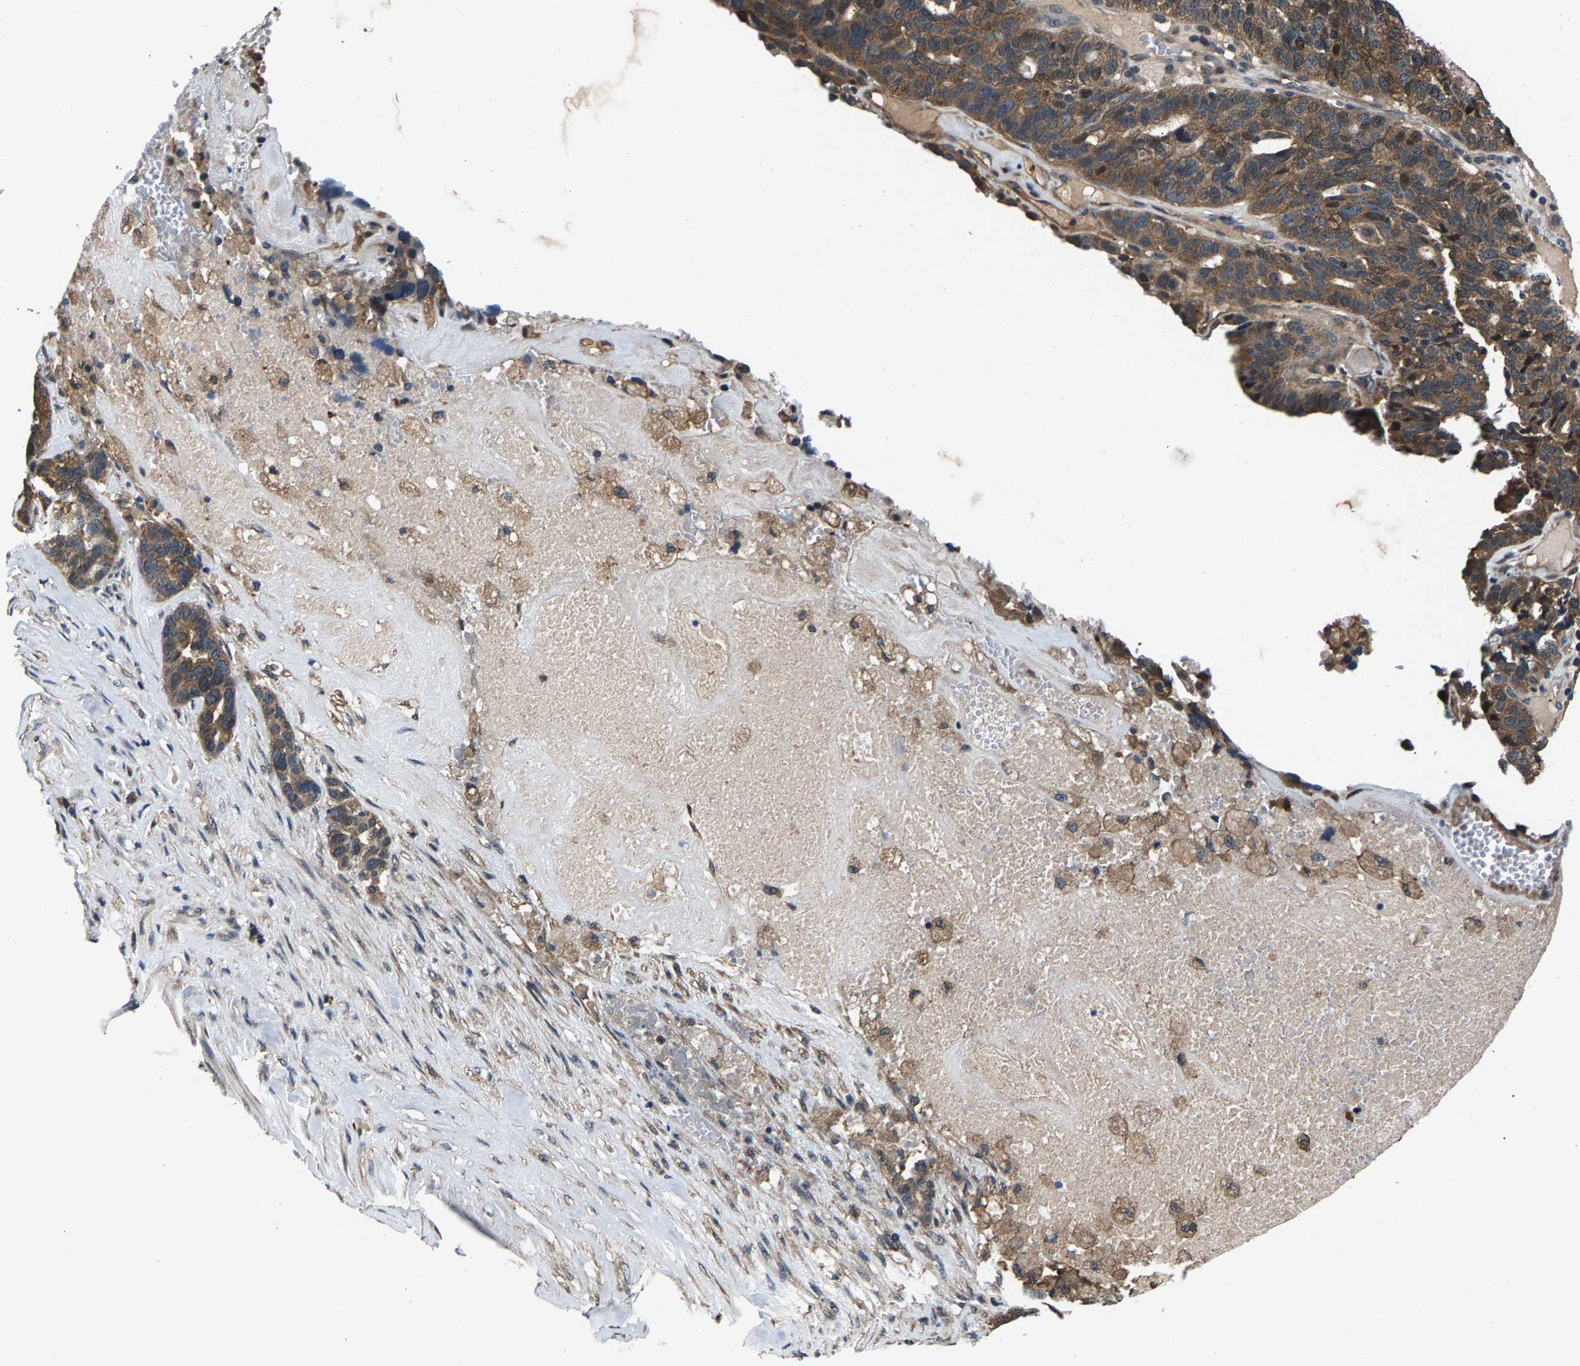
{"staining": {"intensity": "moderate", "quantity": ">75%", "location": "cytoplasmic/membranous"}, "tissue": "ovarian cancer", "cell_type": "Tumor cells", "image_type": "cancer", "snomed": [{"axis": "morphology", "description": "Cystadenocarcinoma, serous, NOS"}, {"axis": "topography", "description": "Ovary"}], "caption": "Ovarian cancer (serous cystadenocarcinoma) was stained to show a protein in brown. There is medium levels of moderate cytoplasmic/membranous expression in approximately >75% of tumor cells. The protein of interest is shown in brown color, while the nuclei are stained blue.", "gene": "FAM78A", "patient": {"sex": "female", "age": 59}}